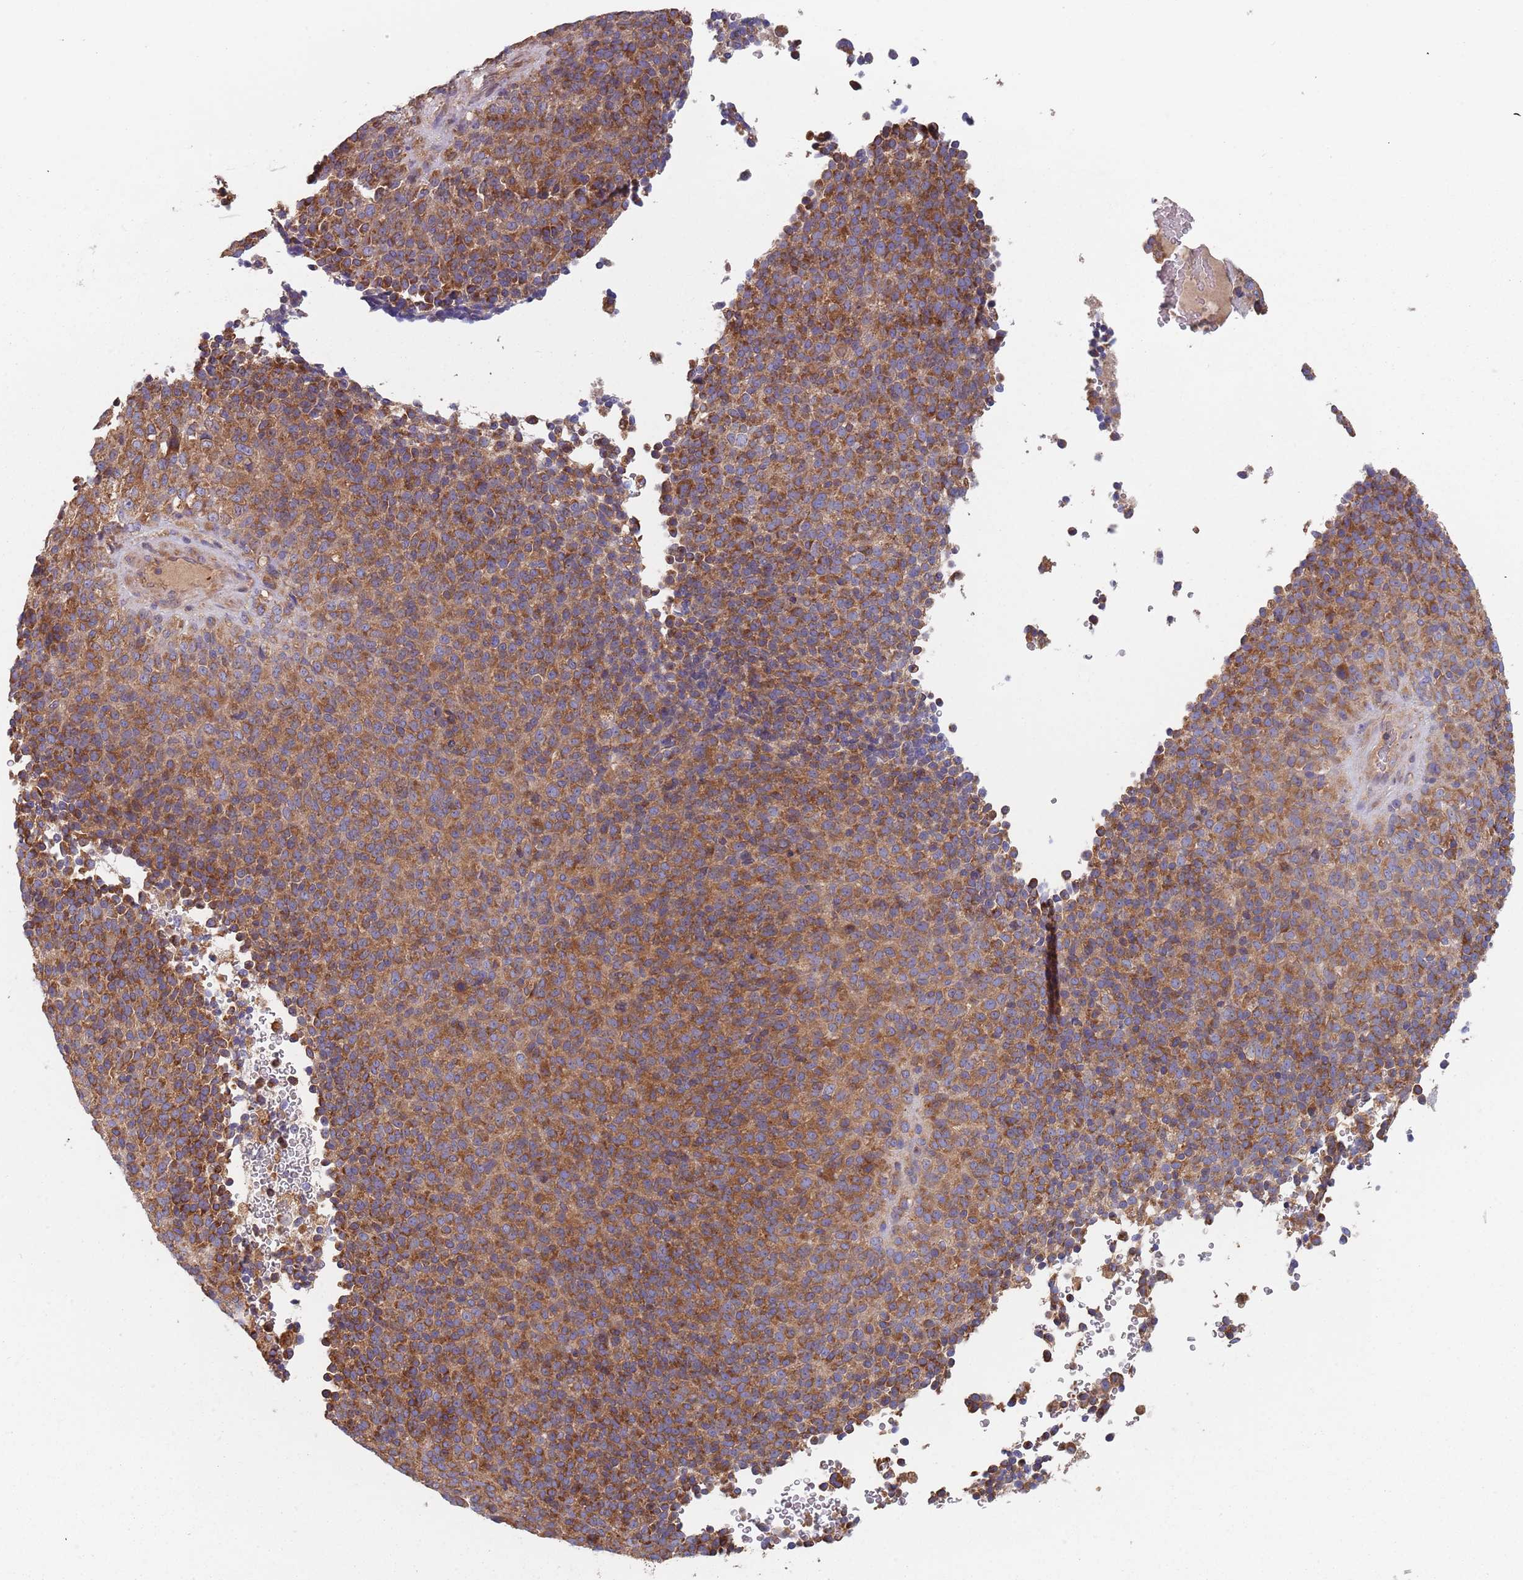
{"staining": {"intensity": "moderate", "quantity": ">75%", "location": "cytoplasmic/membranous"}, "tissue": "melanoma", "cell_type": "Tumor cells", "image_type": "cancer", "snomed": [{"axis": "morphology", "description": "Malignant melanoma, Metastatic site"}, {"axis": "topography", "description": "Brain"}], "caption": "Approximately >75% of tumor cells in human malignant melanoma (metastatic site) reveal moderate cytoplasmic/membranous protein positivity as visualized by brown immunohistochemical staining.", "gene": "GDI2", "patient": {"sex": "female", "age": 56}}